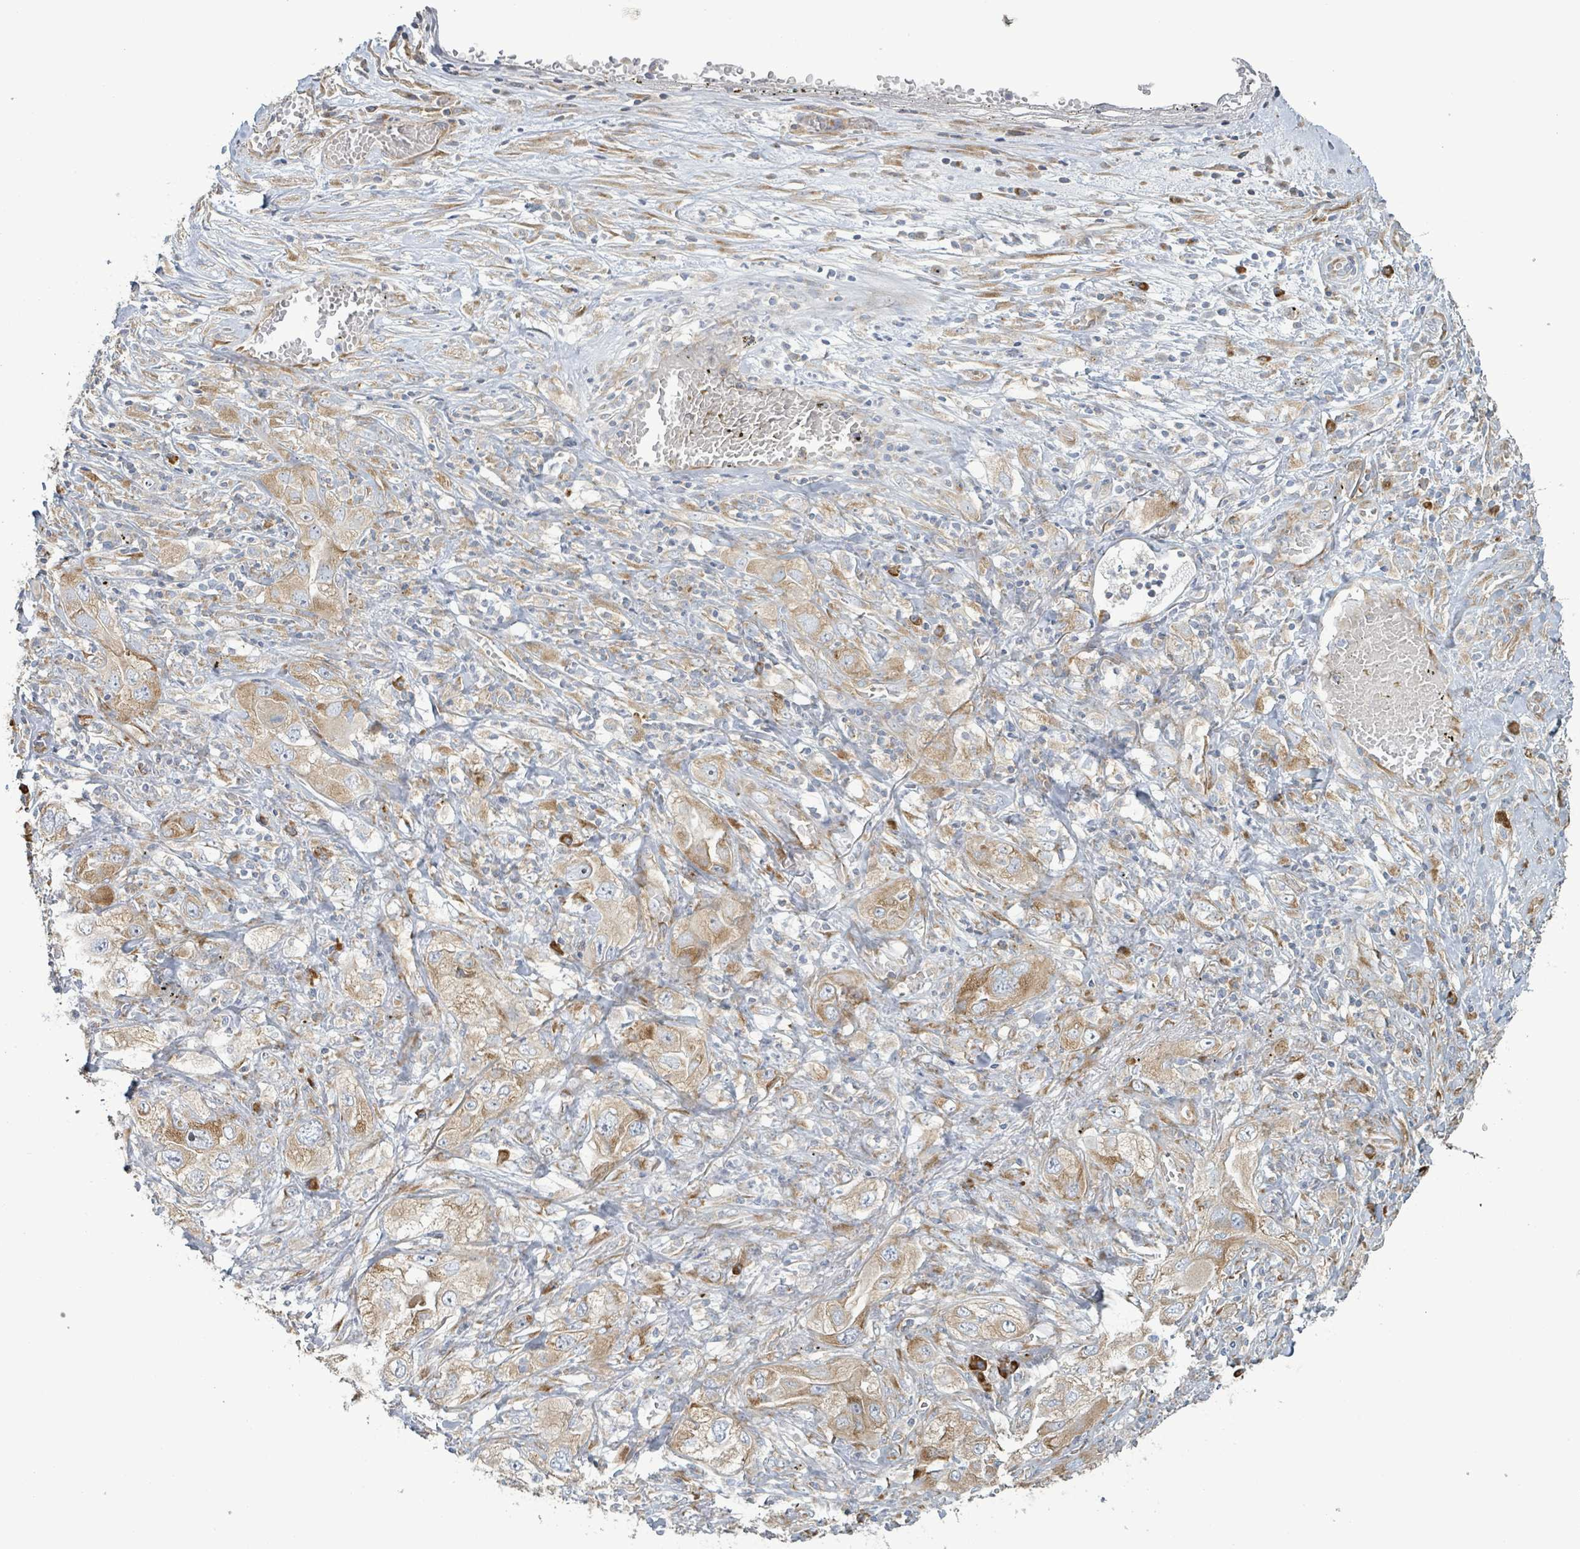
{"staining": {"intensity": "moderate", "quantity": "25%-75%", "location": "cytoplasmic/membranous"}, "tissue": "lung cancer", "cell_type": "Tumor cells", "image_type": "cancer", "snomed": [{"axis": "morphology", "description": "Squamous cell carcinoma, NOS"}, {"axis": "topography", "description": "Lung"}], "caption": "Immunohistochemistry (IHC) micrograph of neoplastic tissue: human squamous cell carcinoma (lung) stained using immunohistochemistry (IHC) displays medium levels of moderate protein expression localized specifically in the cytoplasmic/membranous of tumor cells, appearing as a cytoplasmic/membranous brown color.", "gene": "RPL32", "patient": {"sex": "female", "age": 69}}